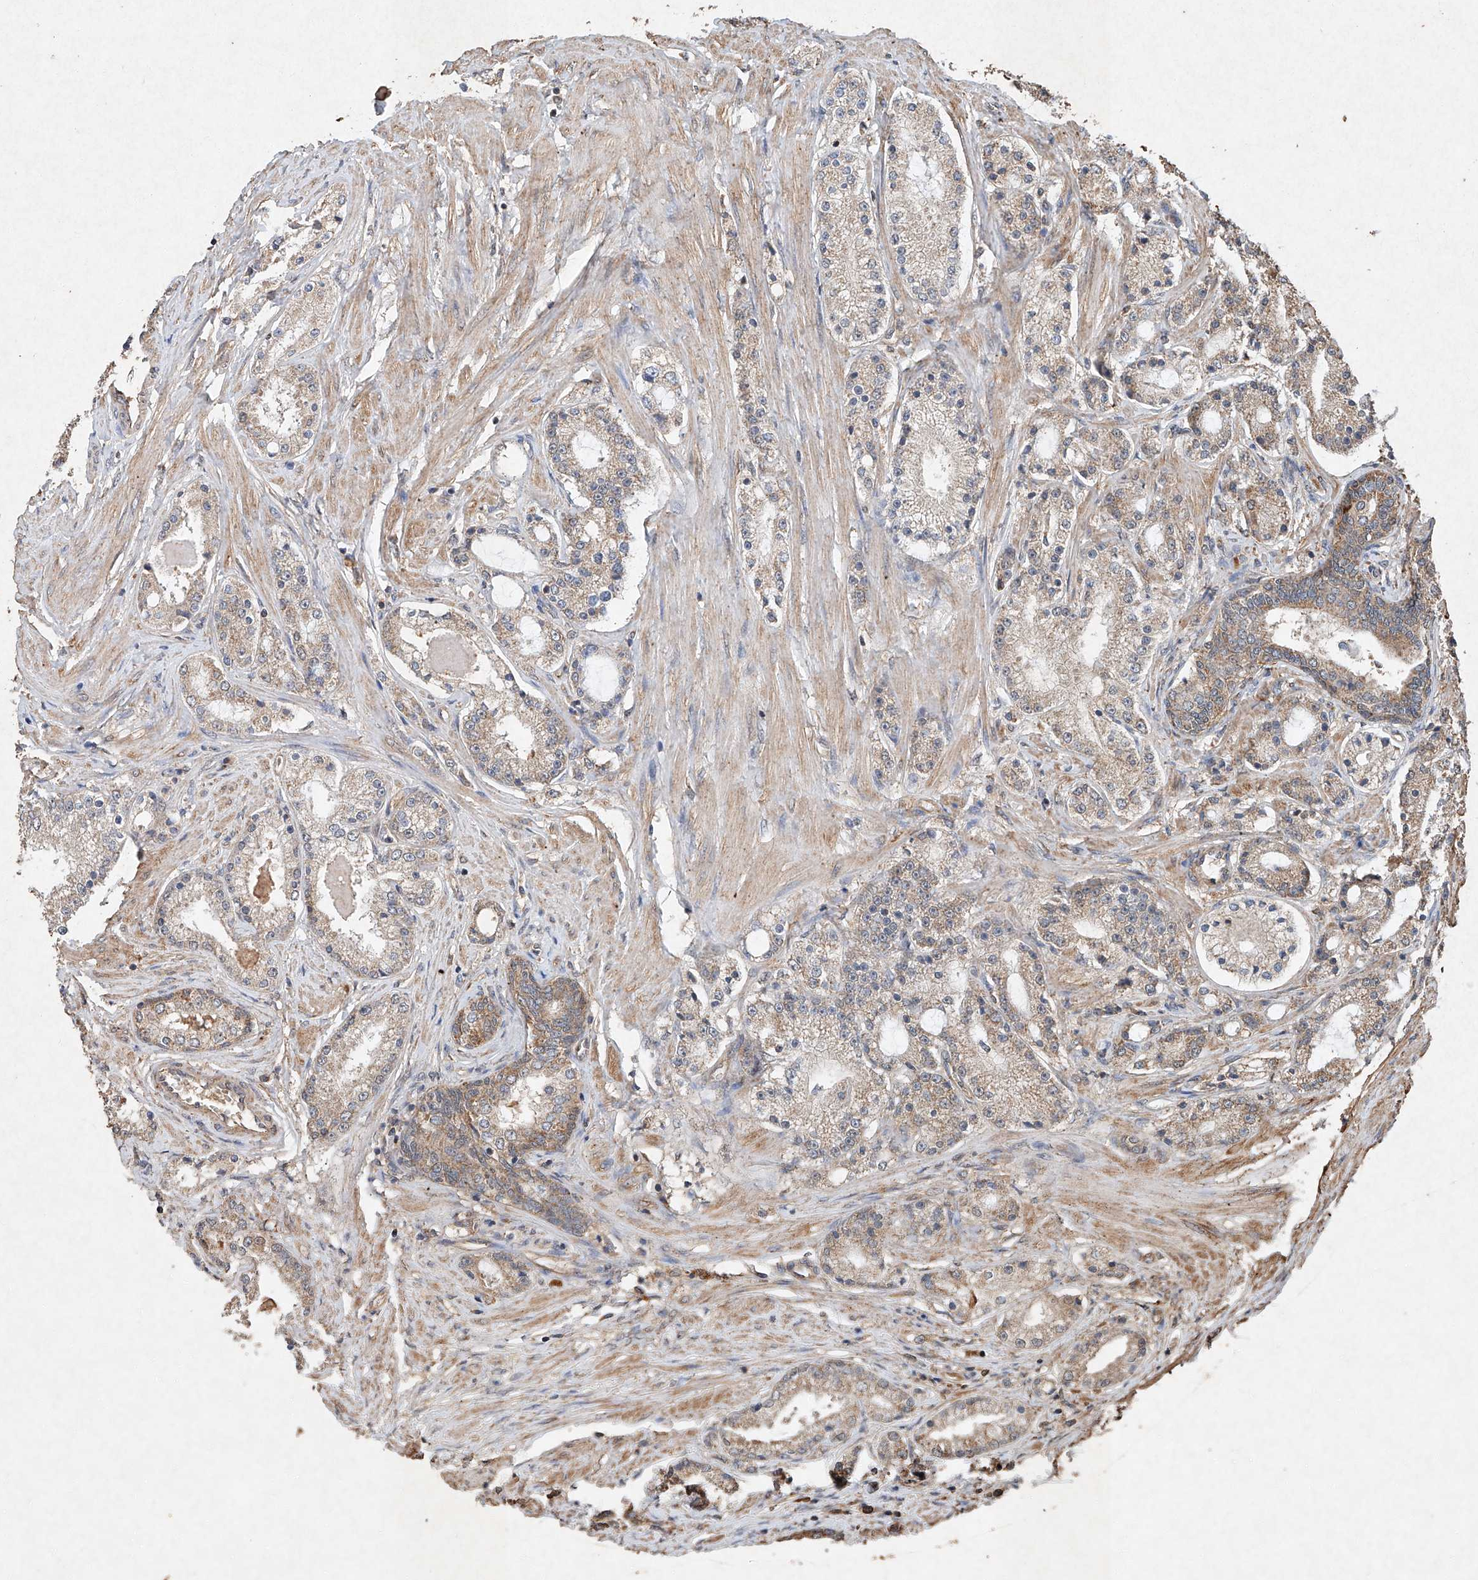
{"staining": {"intensity": "weak", "quantity": ">75%", "location": "cytoplasmic/membranous"}, "tissue": "prostate cancer", "cell_type": "Tumor cells", "image_type": "cancer", "snomed": [{"axis": "morphology", "description": "Adenocarcinoma, Low grade"}, {"axis": "topography", "description": "Prostate"}], "caption": "Weak cytoplasmic/membranous protein positivity is appreciated in approximately >75% of tumor cells in prostate cancer.", "gene": "STK3", "patient": {"sex": "male", "age": 63}}